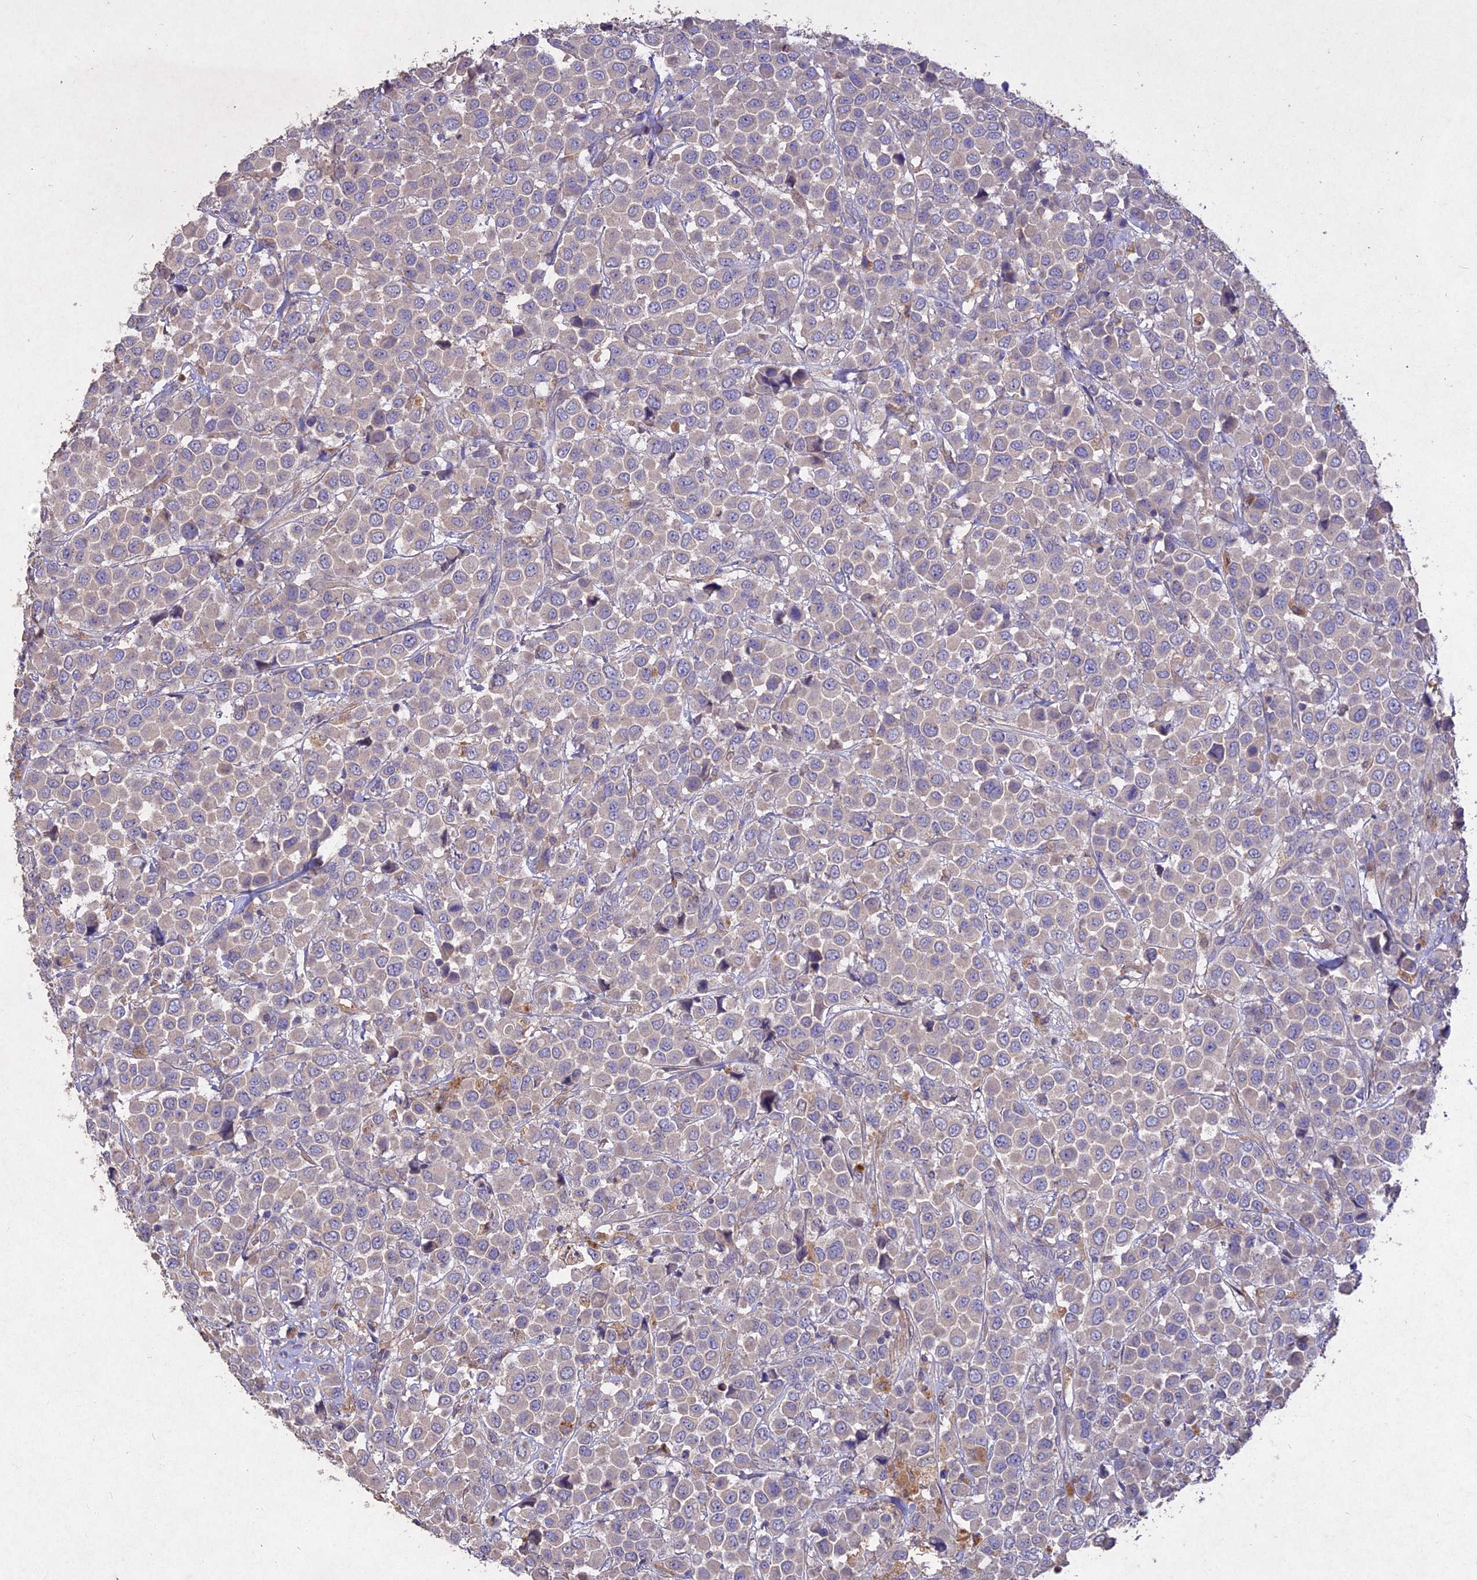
{"staining": {"intensity": "negative", "quantity": "none", "location": "none"}, "tissue": "breast cancer", "cell_type": "Tumor cells", "image_type": "cancer", "snomed": [{"axis": "morphology", "description": "Duct carcinoma"}, {"axis": "topography", "description": "Breast"}], "caption": "Immunohistochemistry (IHC) of breast cancer (invasive ductal carcinoma) shows no positivity in tumor cells.", "gene": "SLC26A4", "patient": {"sex": "female", "age": 61}}